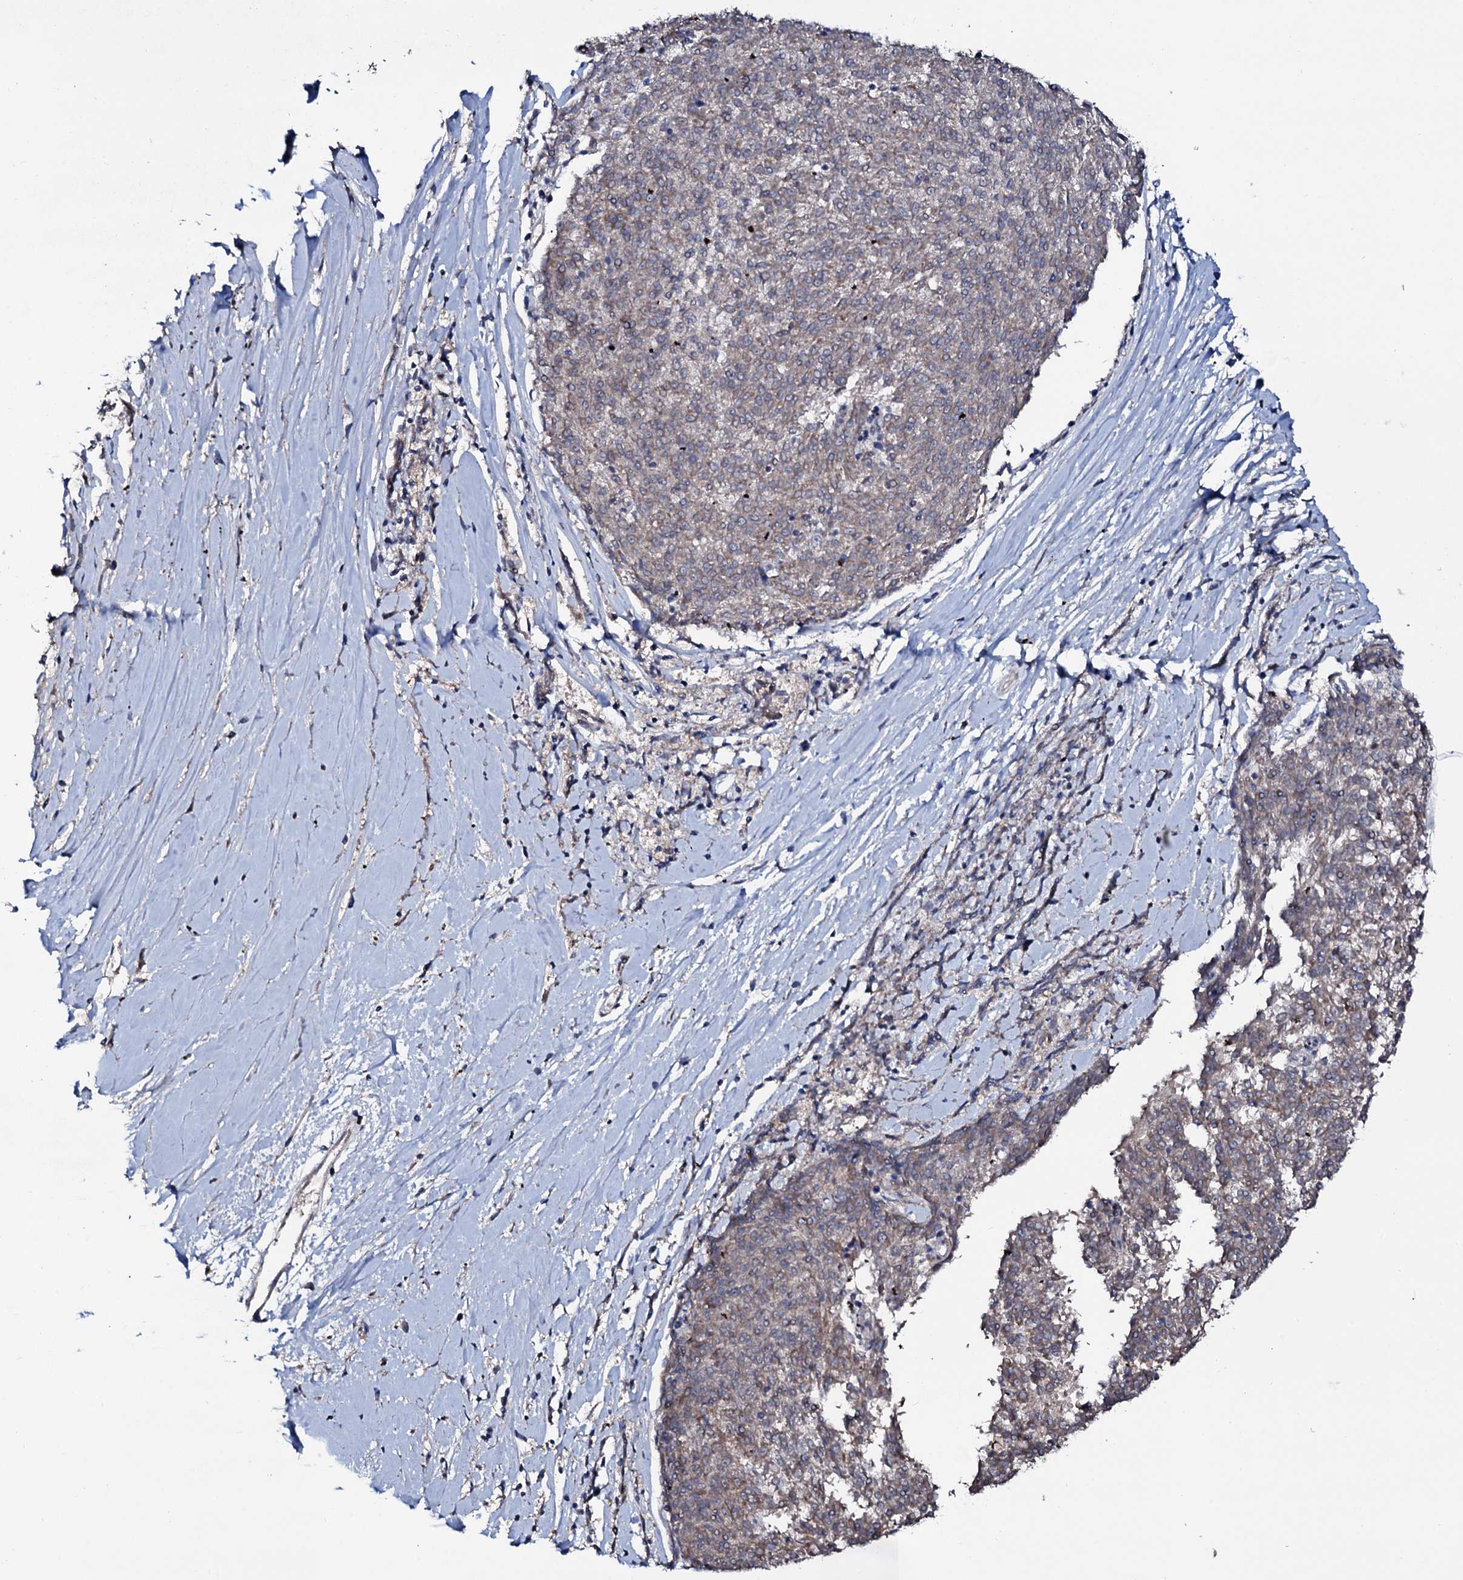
{"staining": {"intensity": "moderate", "quantity": "<25%", "location": "cytoplasmic/membranous"}, "tissue": "melanoma", "cell_type": "Tumor cells", "image_type": "cancer", "snomed": [{"axis": "morphology", "description": "Malignant melanoma, NOS"}, {"axis": "topography", "description": "Skin"}], "caption": "Malignant melanoma stained with immunohistochemistry reveals moderate cytoplasmic/membranous positivity in approximately <25% of tumor cells.", "gene": "PPP1R3D", "patient": {"sex": "female", "age": 72}}